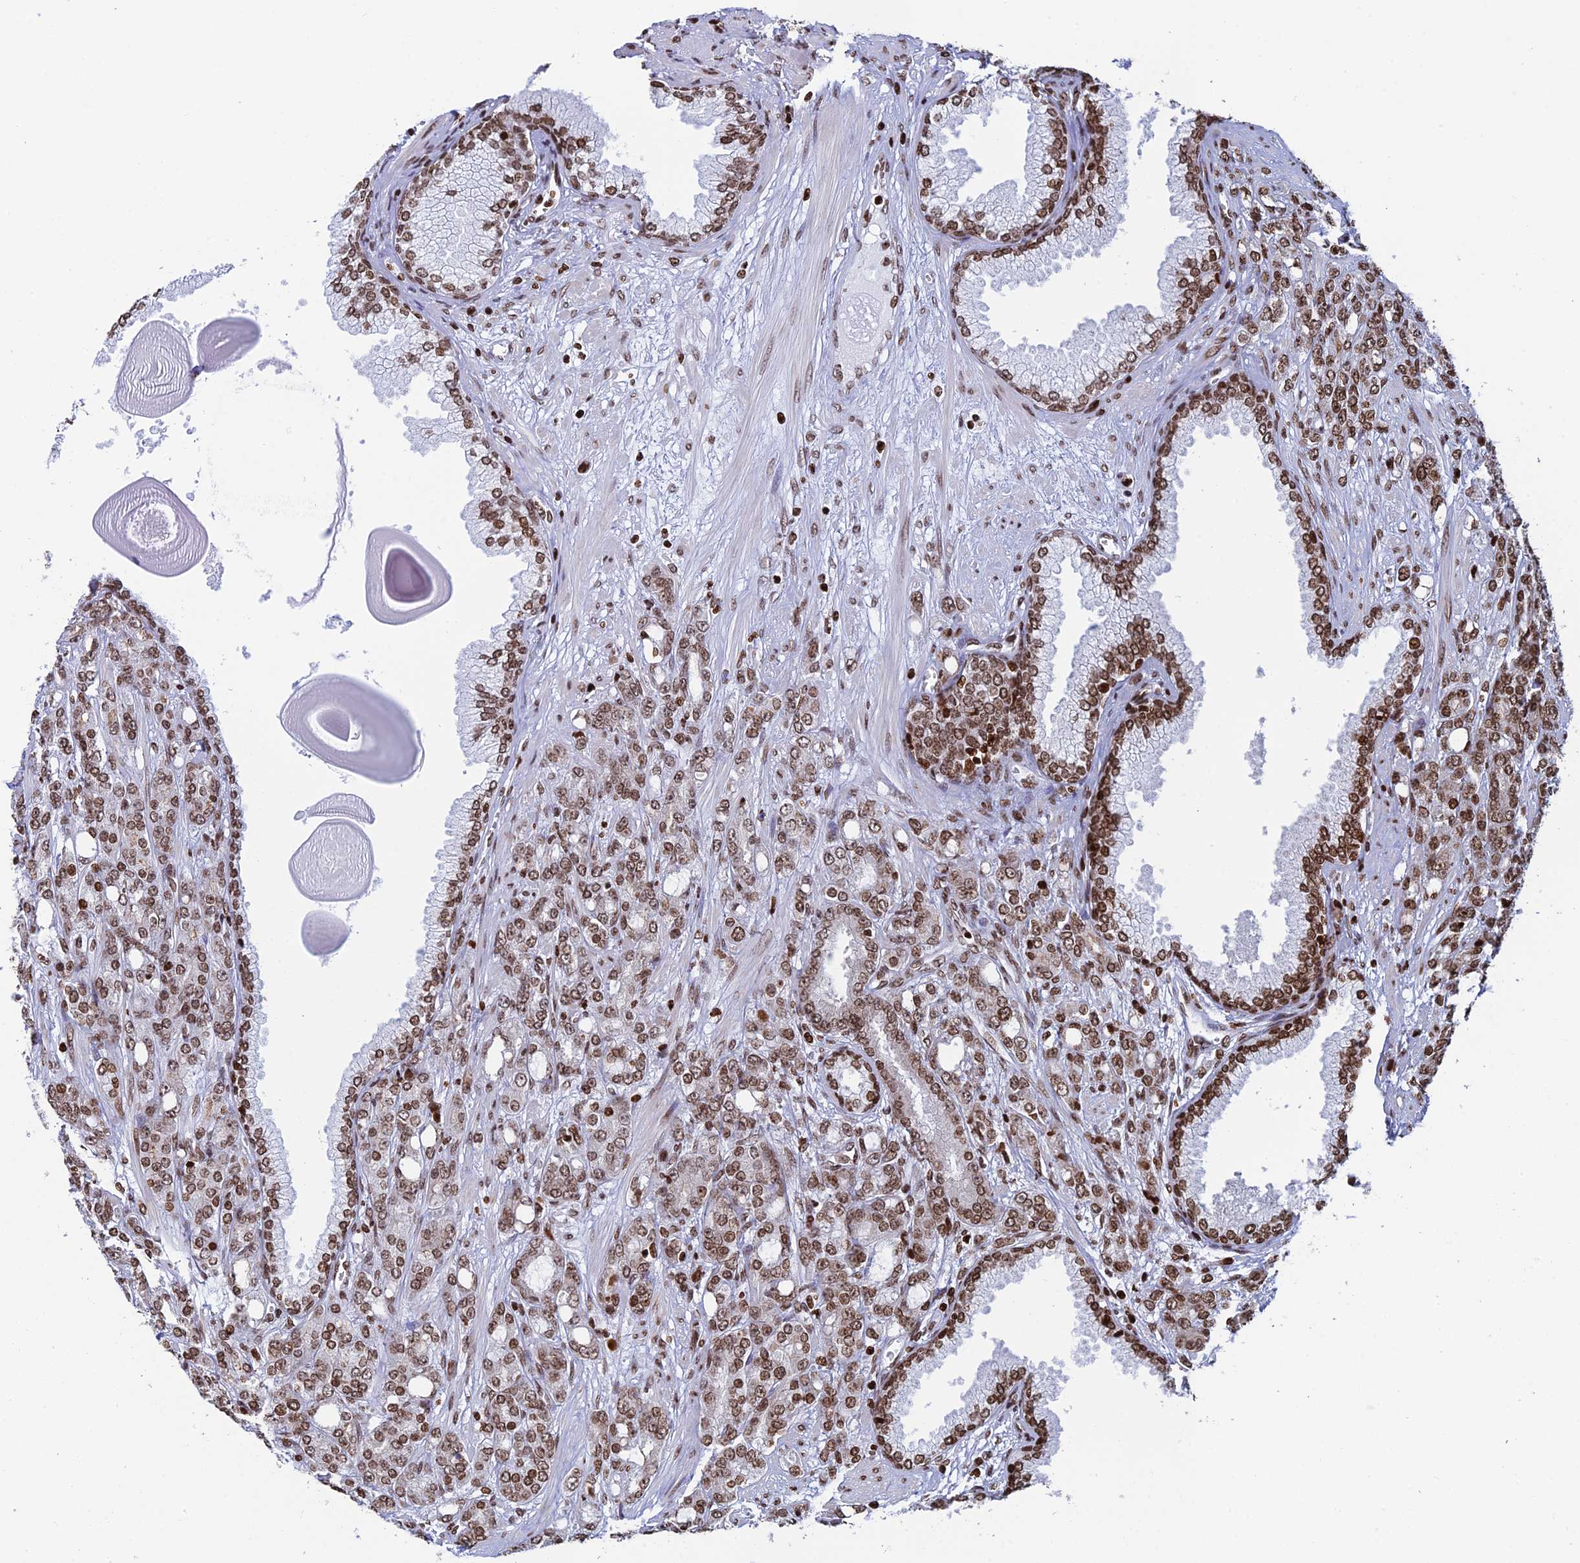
{"staining": {"intensity": "moderate", "quantity": ">75%", "location": "nuclear"}, "tissue": "prostate cancer", "cell_type": "Tumor cells", "image_type": "cancer", "snomed": [{"axis": "morphology", "description": "Adenocarcinoma, High grade"}, {"axis": "topography", "description": "Prostate"}], "caption": "An immunohistochemistry (IHC) micrograph of tumor tissue is shown. Protein staining in brown shows moderate nuclear positivity in prostate high-grade adenocarcinoma within tumor cells. Ihc stains the protein in brown and the nuclei are stained blue.", "gene": "RPAP1", "patient": {"sex": "male", "age": 62}}